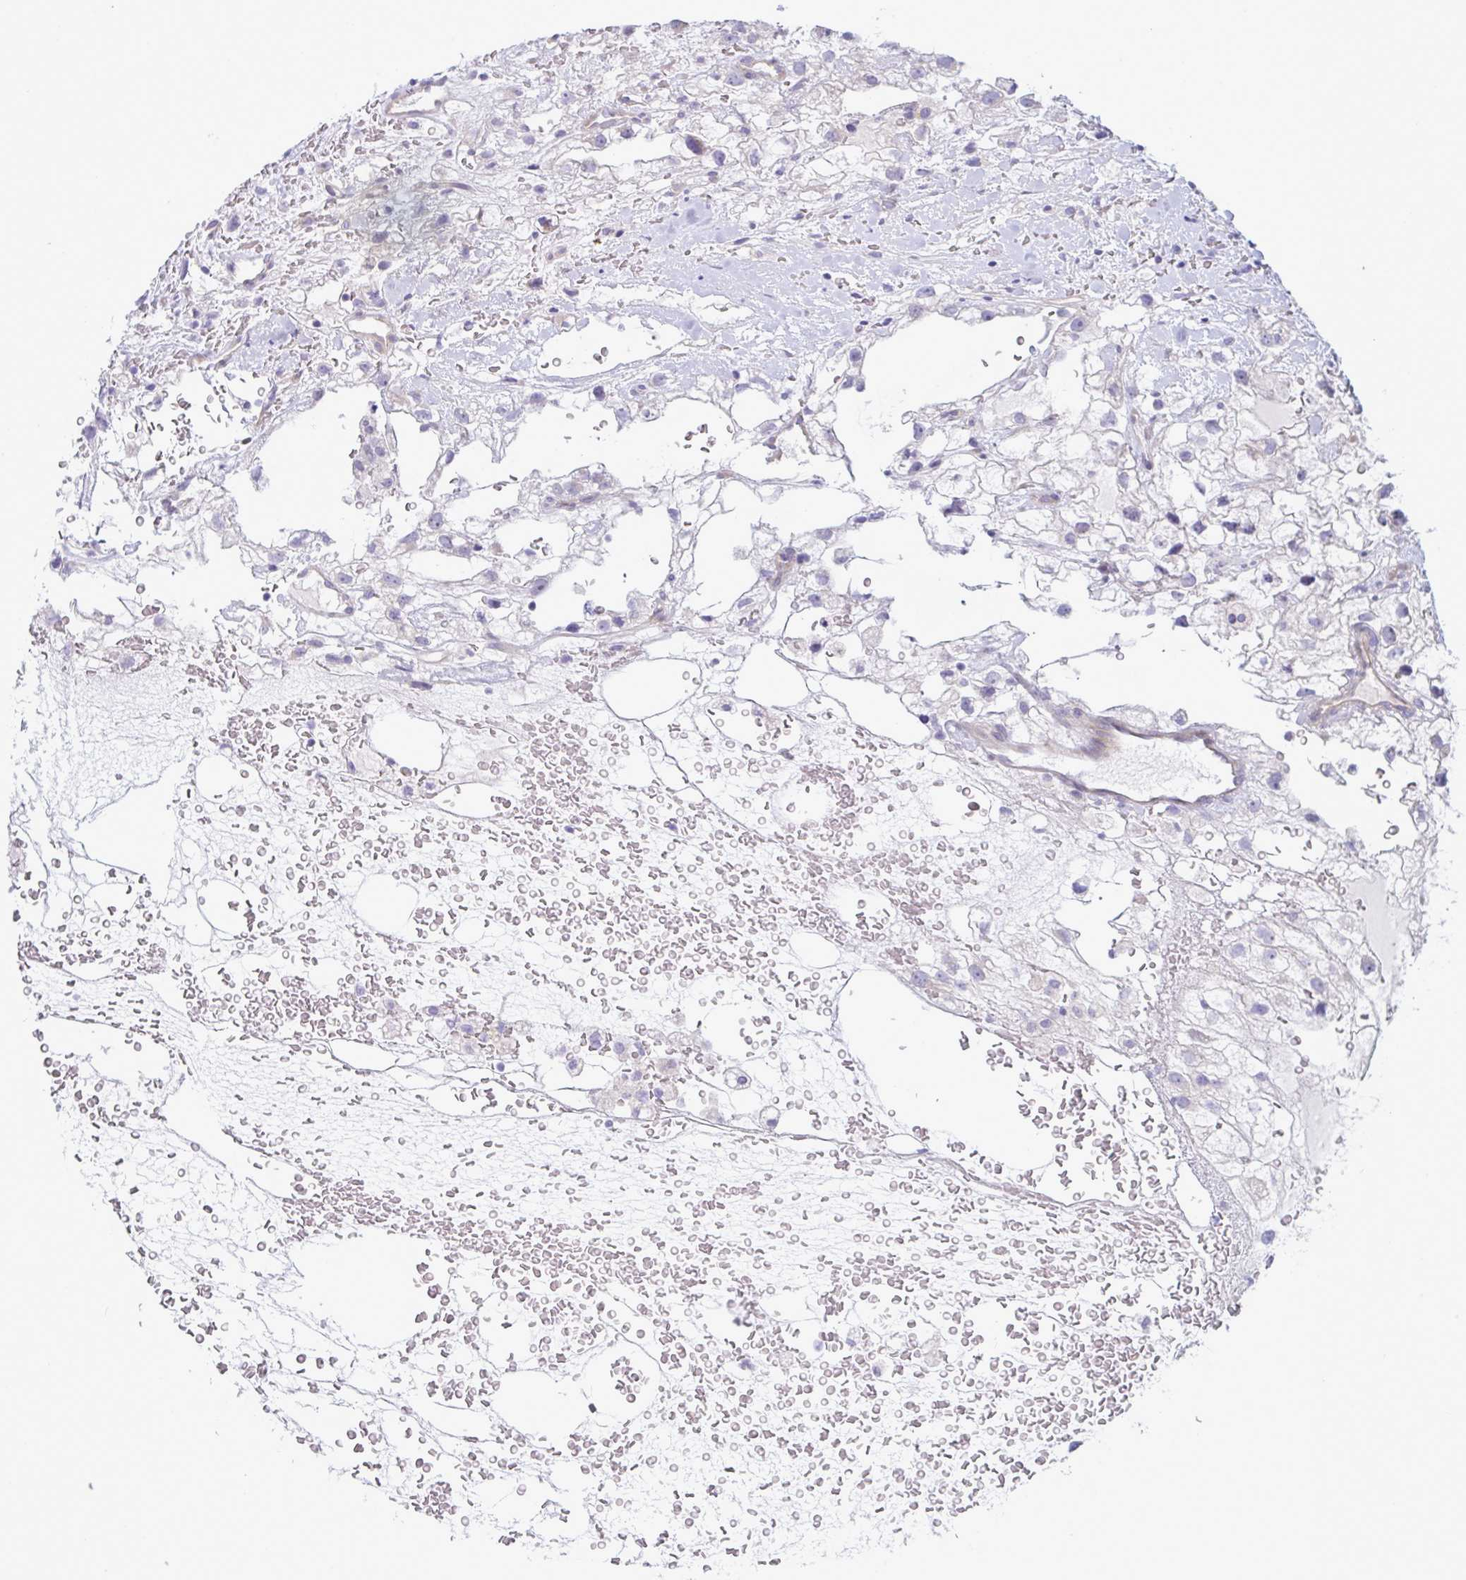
{"staining": {"intensity": "negative", "quantity": "none", "location": "none"}, "tissue": "renal cancer", "cell_type": "Tumor cells", "image_type": "cancer", "snomed": [{"axis": "morphology", "description": "Adenocarcinoma, NOS"}, {"axis": "topography", "description": "Kidney"}], "caption": "IHC micrograph of neoplastic tissue: human renal cancer (adenocarcinoma) stained with DAB (3,3'-diaminobenzidine) displays no significant protein staining in tumor cells.", "gene": "ZNF684", "patient": {"sex": "male", "age": 59}}